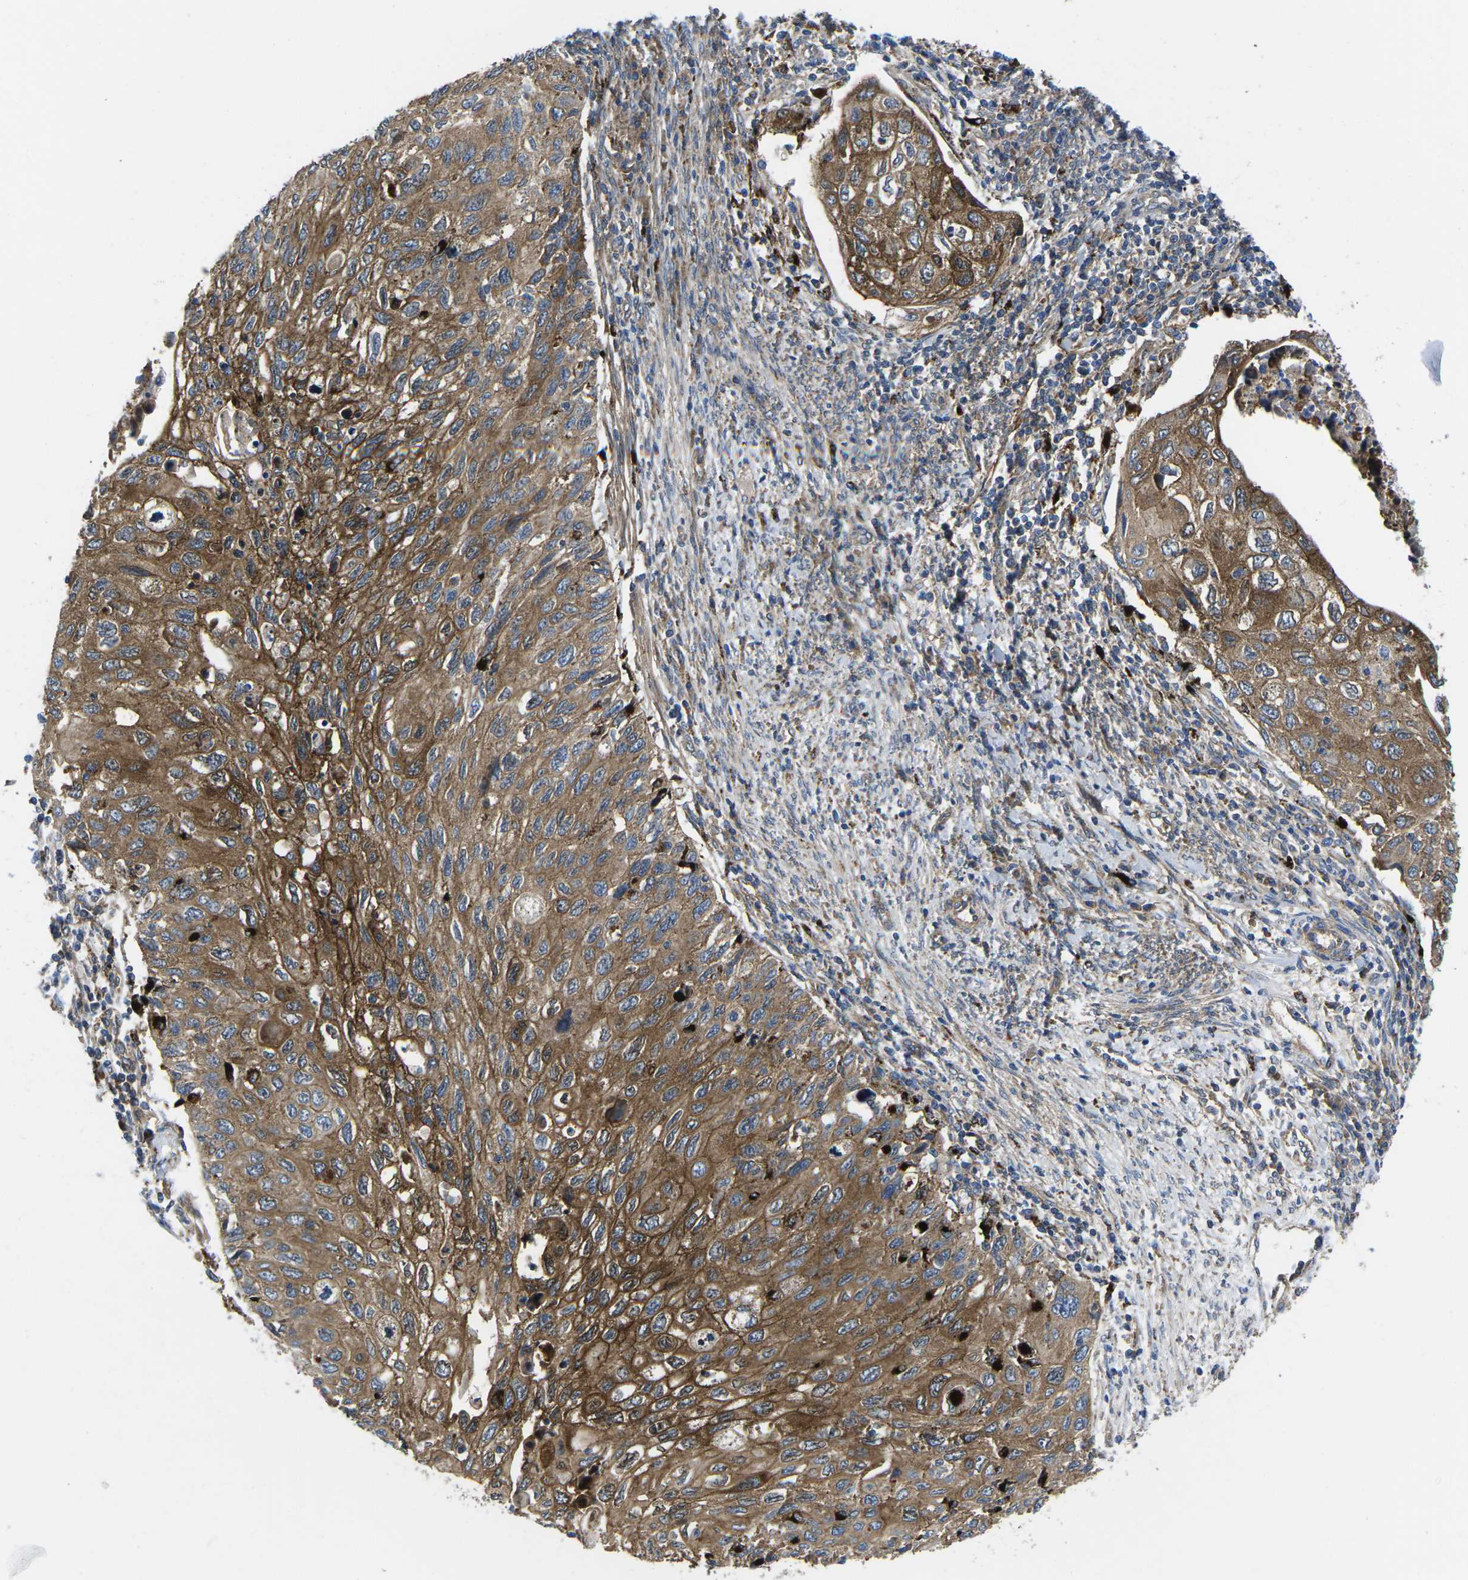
{"staining": {"intensity": "moderate", "quantity": ">75%", "location": "cytoplasmic/membranous"}, "tissue": "cervical cancer", "cell_type": "Tumor cells", "image_type": "cancer", "snomed": [{"axis": "morphology", "description": "Squamous cell carcinoma, NOS"}, {"axis": "topography", "description": "Cervix"}], "caption": "Human squamous cell carcinoma (cervical) stained with a brown dye exhibits moderate cytoplasmic/membranous positive positivity in about >75% of tumor cells.", "gene": "DLG1", "patient": {"sex": "female", "age": 70}}